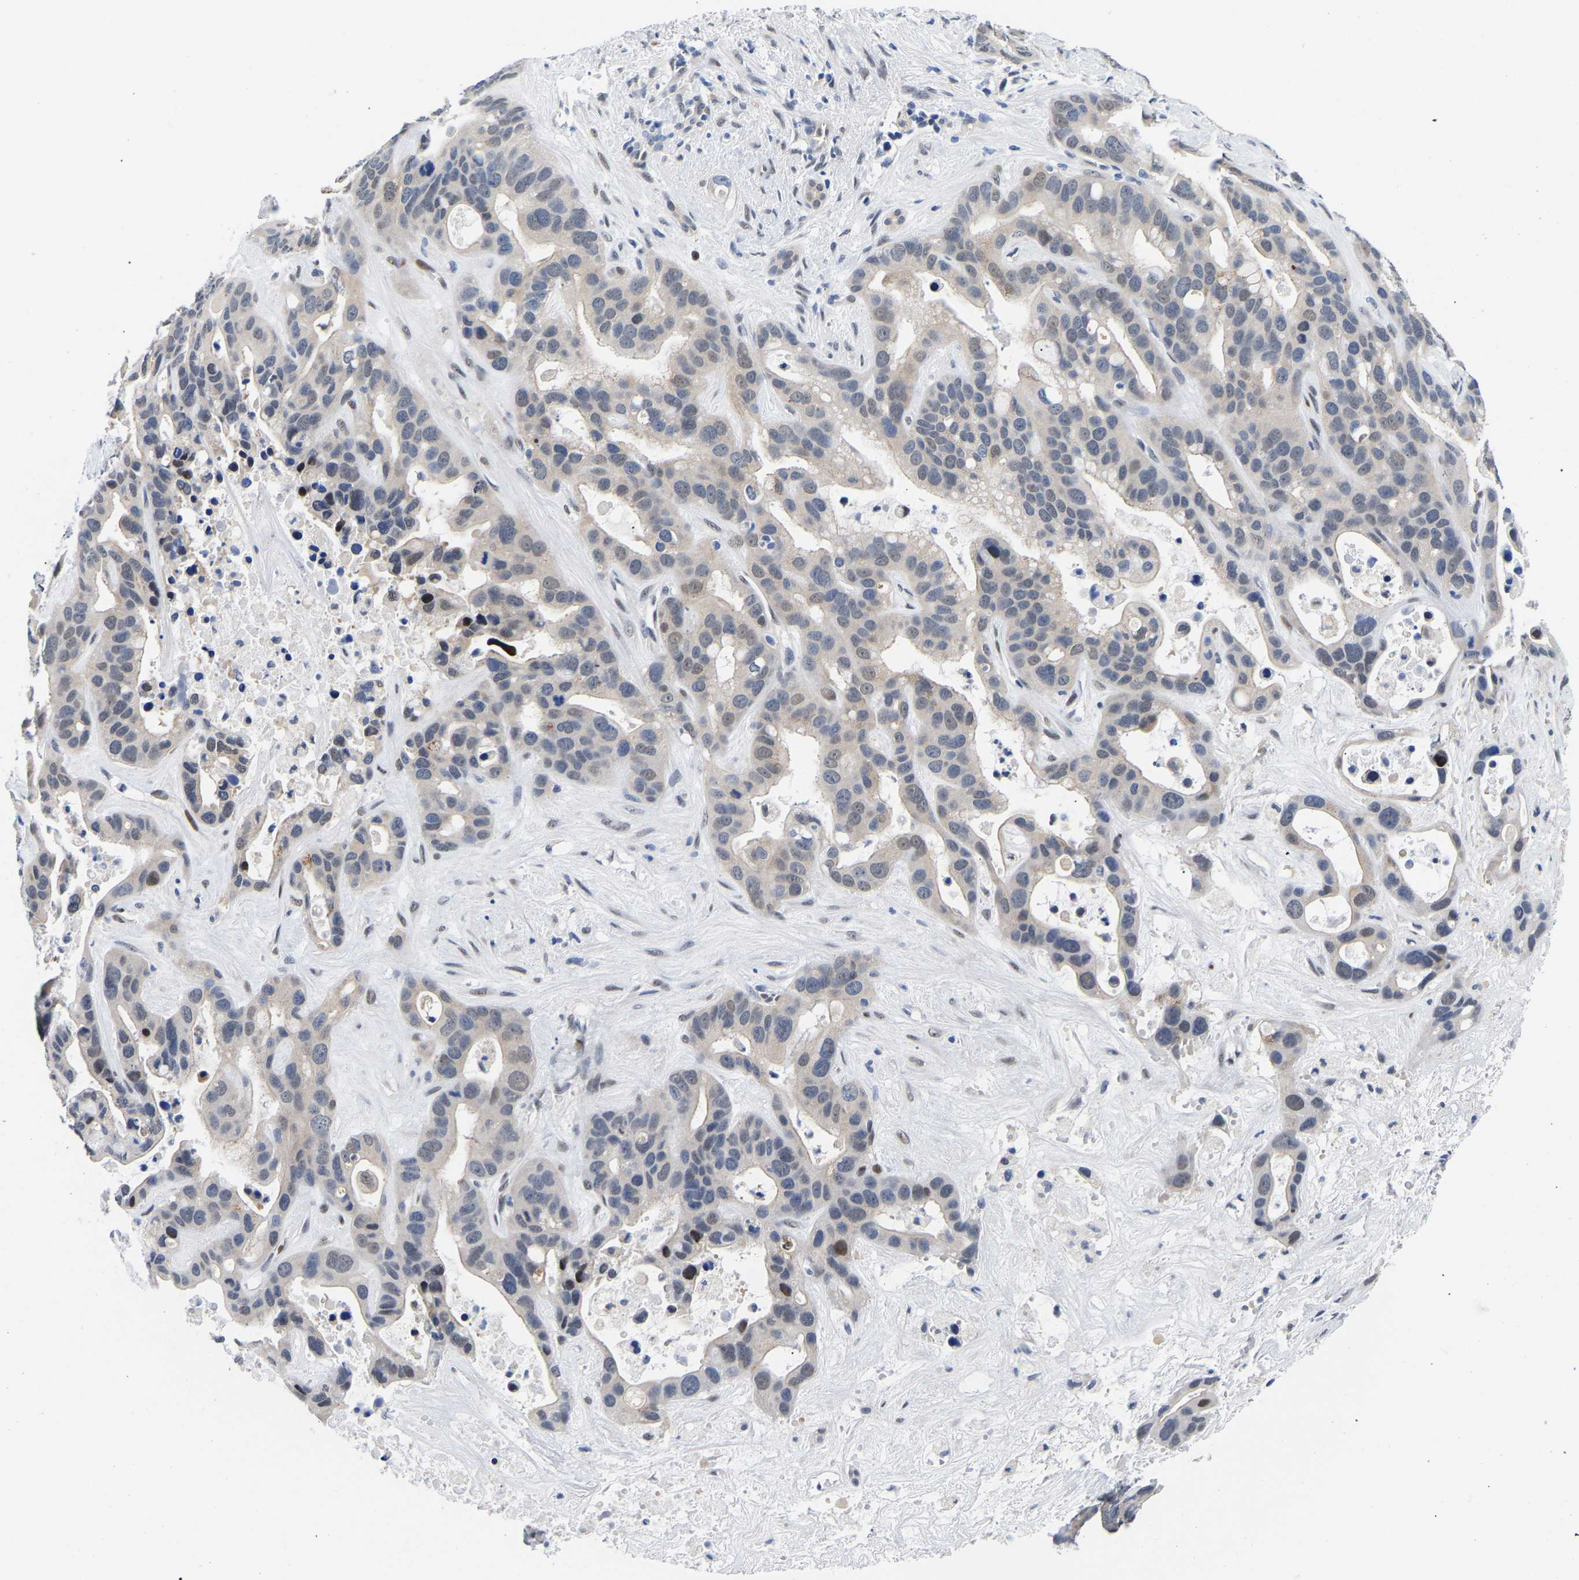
{"staining": {"intensity": "weak", "quantity": "<25%", "location": "cytoplasmic/membranous"}, "tissue": "liver cancer", "cell_type": "Tumor cells", "image_type": "cancer", "snomed": [{"axis": "morphology", "description": "Cholangiocarcinoma"}, {"axis": "topography", "description": "Liver"}], "caption": "IHC image of human liver cancer (cholangiocarcinoma) stained for a protein (brown), which shows no positivity in tumor cells. Nuclei are stained in blue.", "gene": "PTRHD1", "patient": {"sex": "female", "age": 65}}